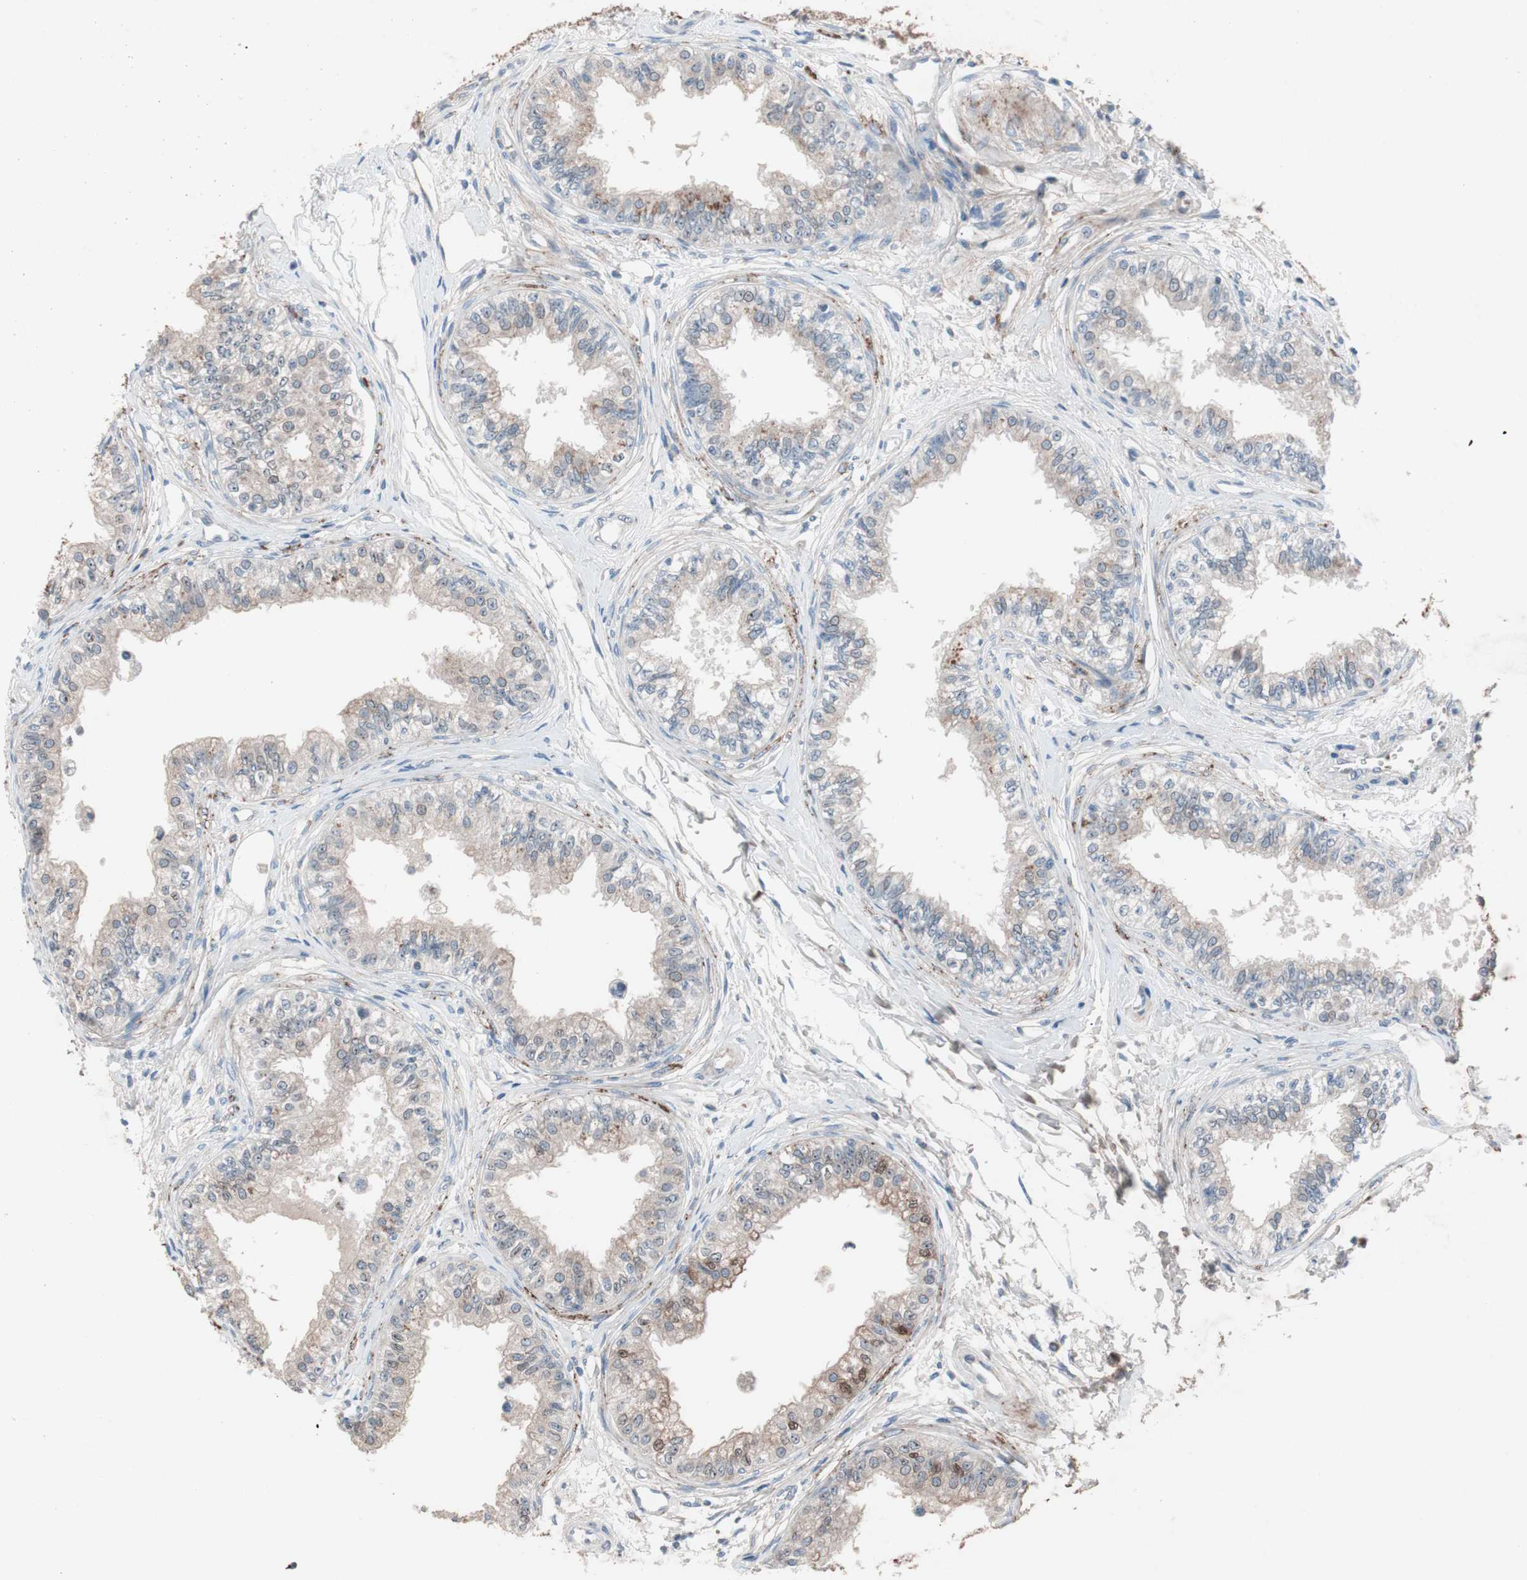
{"staining": {"intensity": "moderate", "quantity": "25%-75%", "location": "cytoplasmic/membranous"}, "tissue": "epididymis", "cell_type": "Glandular cells", "image_type": "normal", "snomed": [{"axis": "morphology", "description": "Normal tissue, NOS"}, {"axis": "morphology", "description": "Adenocarcinoma, metastatic, NOS"}, {"axis": "topography", "description": "Testis"}, {"axis": "topography", "description": "Epididymis"}], "caption": "Immunohistochemical staining of unremarkable epididymis reveals medium levels of moderate cytoplasmic/membranous expression in about 25%-75% of glandular cells.", "gene": "GRB7", "patient": {"sex": "male", "age": 26}}